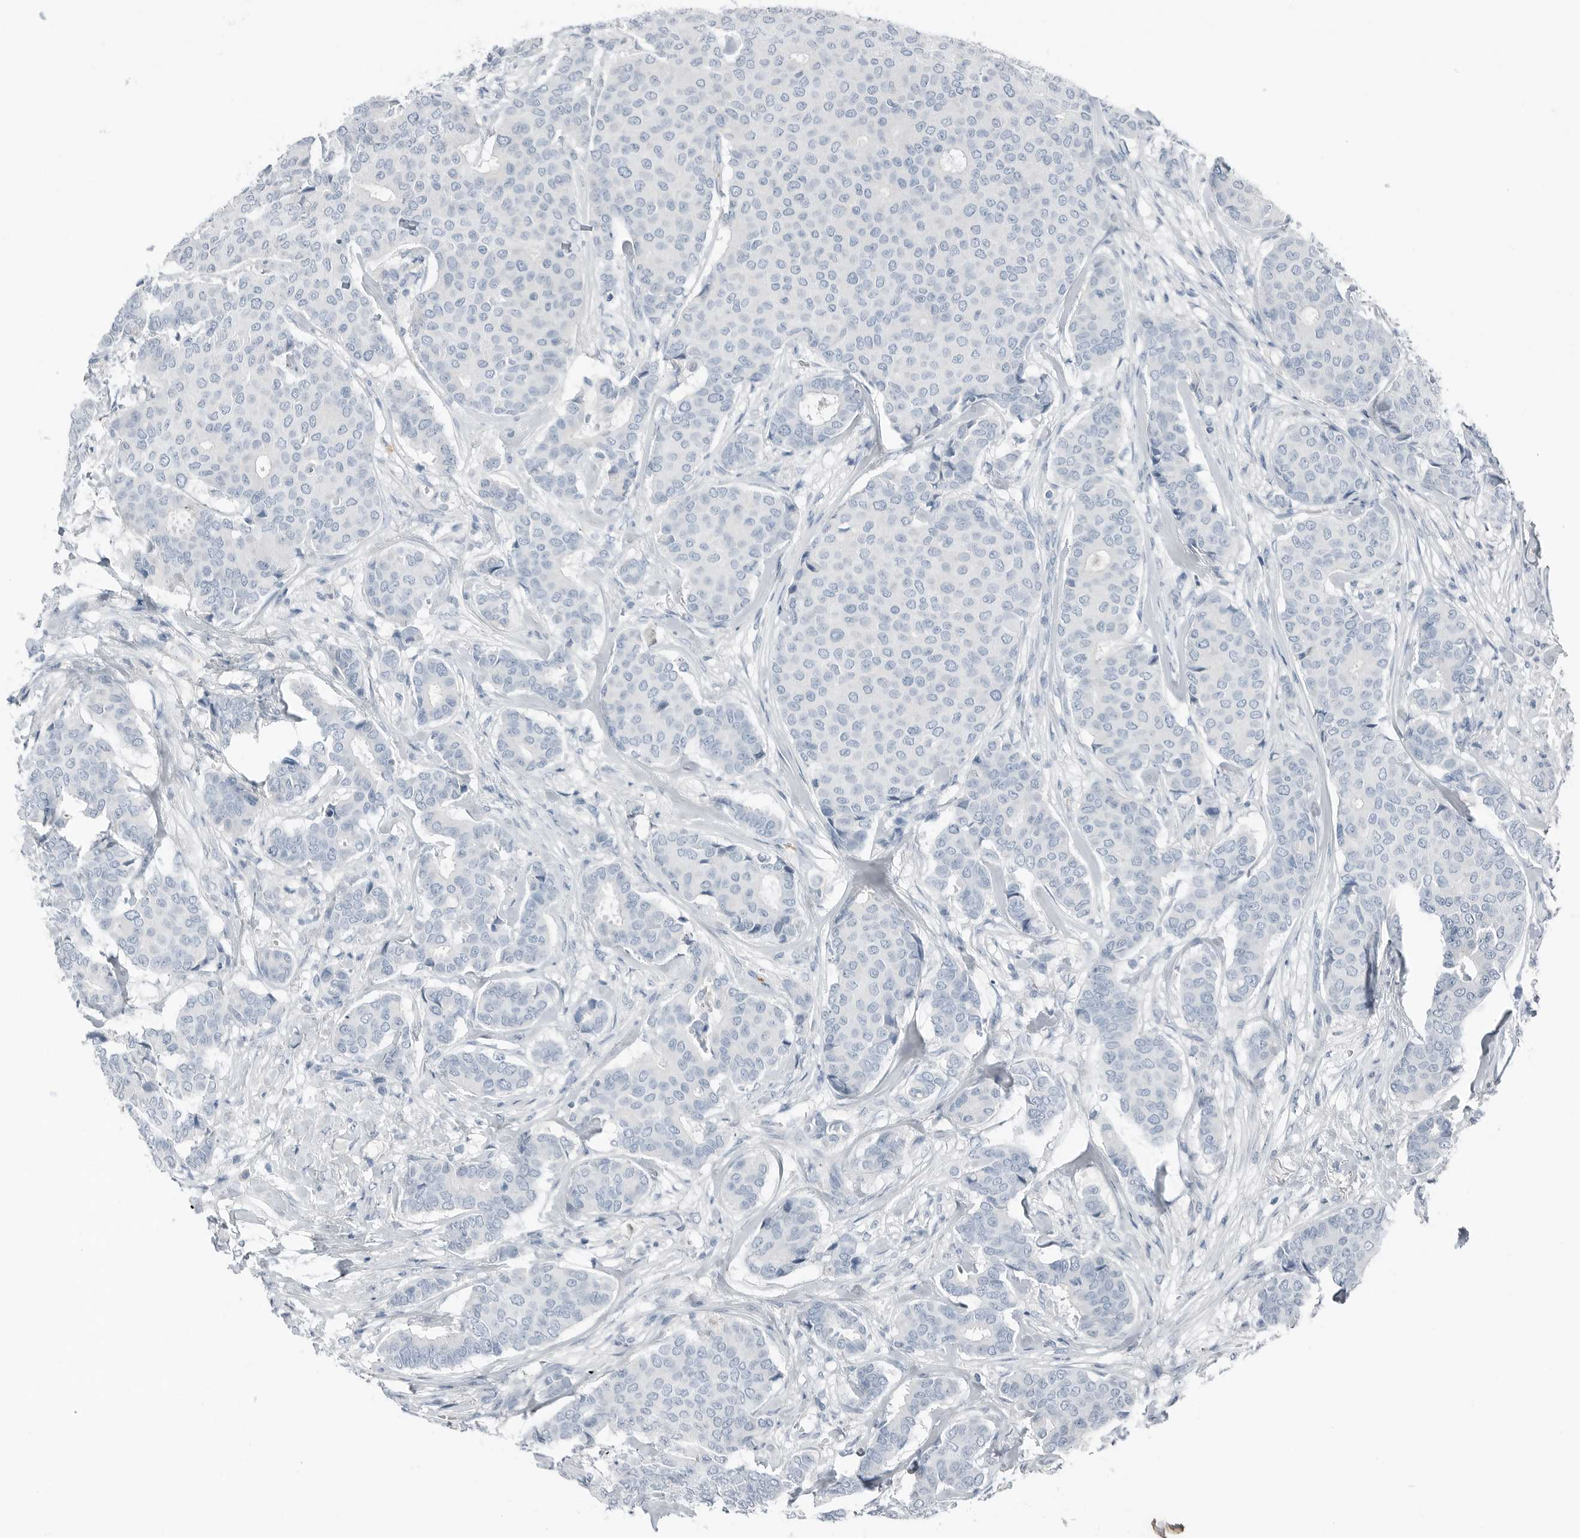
{"staining": {"intensity": "negative", "quantity": "none", "location": "none"}, "tissue": "breast cancer", "cell_type": "Tumor cells", "image_type": "cancer", "snomed": [{"axis": "morphology", "description": "Duct carcinoma"}, {"axis": "topography", "description": "Breast"}], "caption": "Immunohistochemistry of human breast infiltrating ductal carcinoma shows no positivity in tumor cells.", "gene": "SERPINB7", "patient": {"sex": "female", "age": 75}}